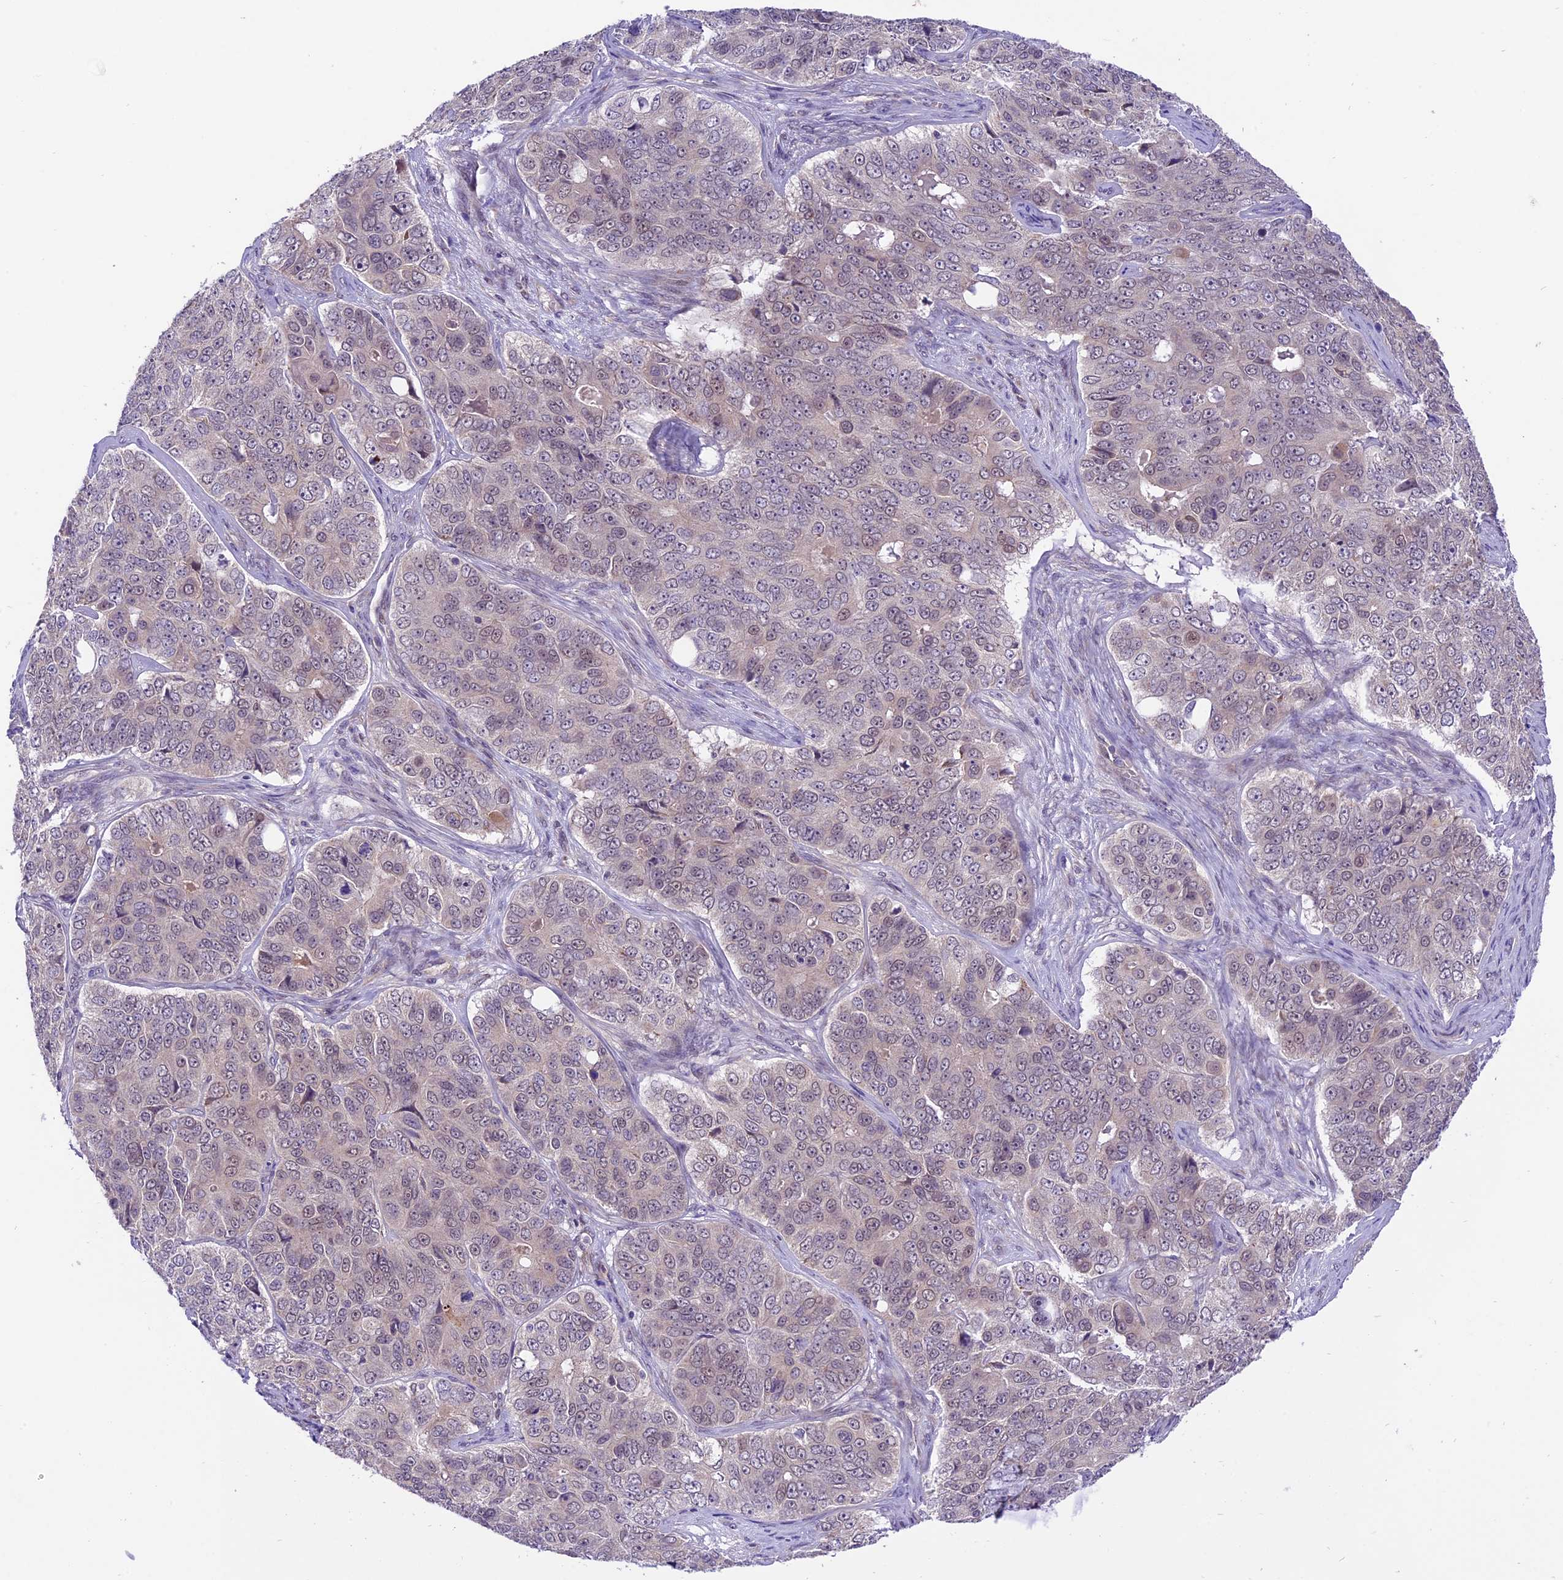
{"staining": {"intensity": "weak", "quantity": "<25%", "location": "nuclear"}, "tissue": "ovarian cancer", "cell_type": "Tumor cells", "image_type": "cancer", "snomed": [{"axis": "morphology", "description": "Carcinoma, endometroid"}, {"axis": "topography", "description": "Ovary"}], "caption": "A micrograph of ovarian cancer stained for a protein displays no brown staining in tumor cells.", "gene": "SPRED1", "patient": {"sex": "female", "age": 51}}